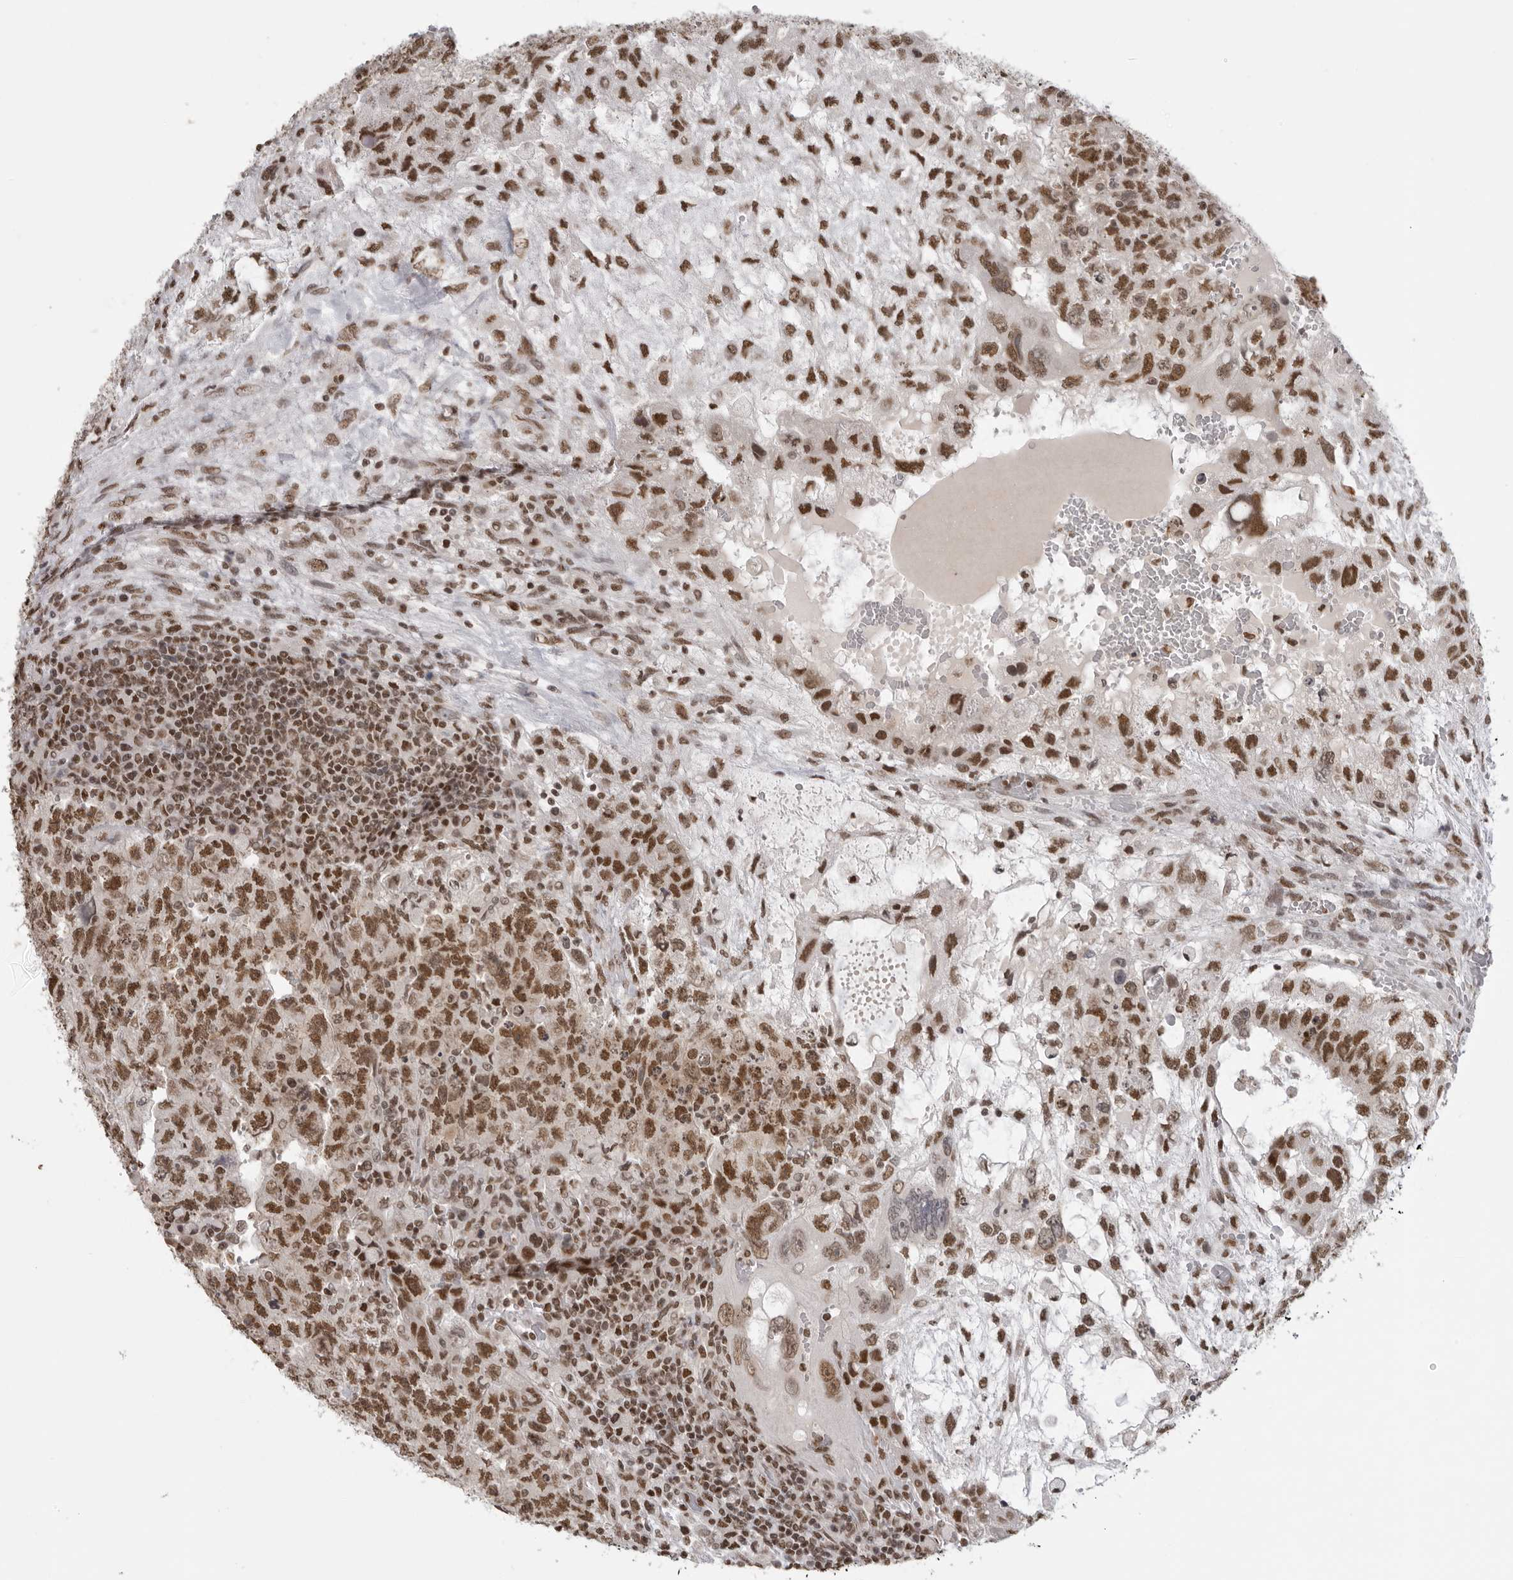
{"staining": {"intensity": "strong", "quantity": ">75%", "location": "nuclear"}, "tissue": "testis cancer", "cell_type": "Tumor cells", "image_type": "cancer", "snomed": [{"axis": "morphology", "description": "Carcinoma, Embryonal, NOS"}, {"axis": "topography", "description": "Testis"}], "caption": "Protein staining of testis cancer tissue shows strong nuclear expression in approximately >75% of tumor cells.", "gene": "RPA2", "patient": {"sex": "male", "age": 36}}